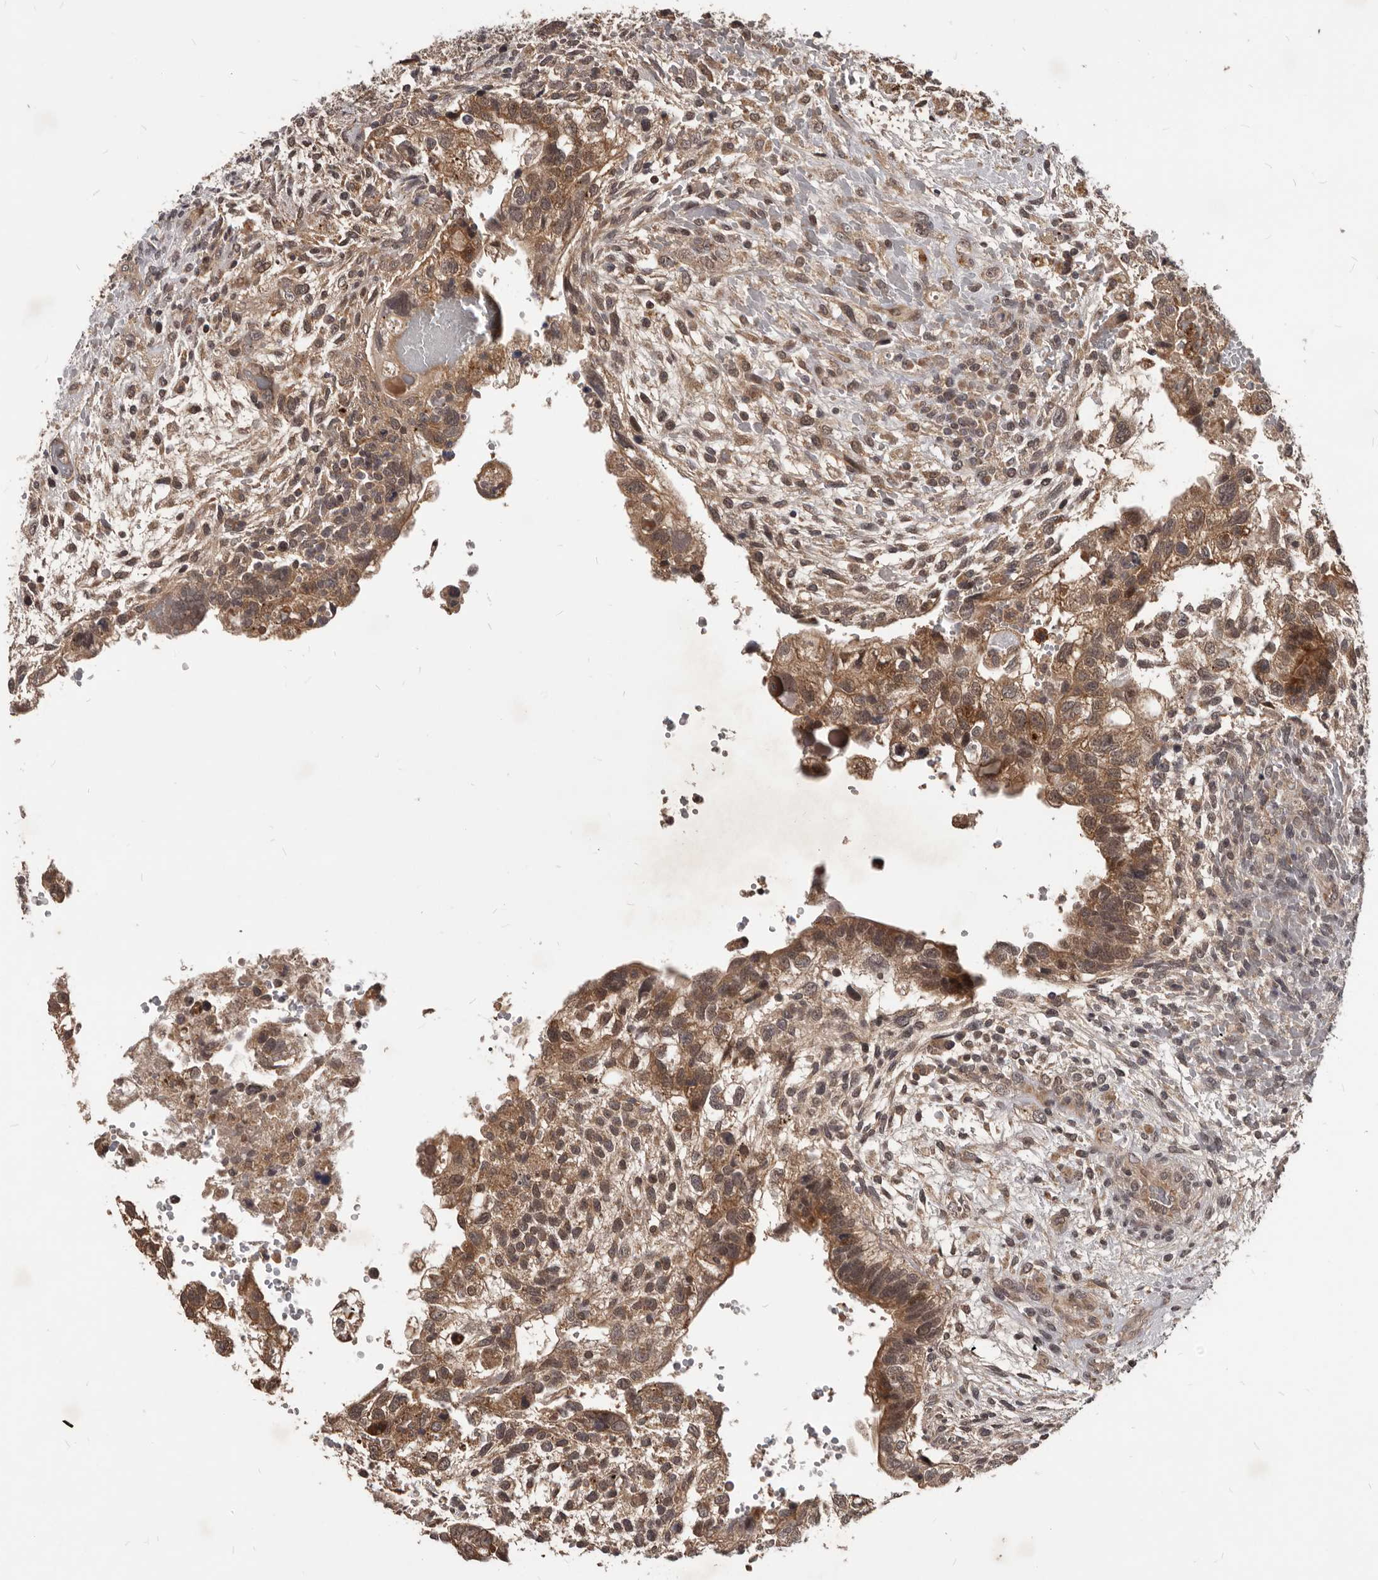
{"staining": {"intensity": "moderate", "quantity": ">75%", "location": "cytoplasmic/membranous,nuclear"}, "tissue": "testis cancer", "cell_type": "Tumor cells", "image_type": "cancer", "snomed": [{"axis": "morphology", "description": "Carcinoma, Embryonal, NOS"}, {"axis": "topography", "description": "Testis"}], "caption": "Protein positivity by IHC displays moderate cytoplasmic/membranous and nuclear expression in about >75% of tumor cells in testis cancer.", "gene": "GABPB2", "patient": {"sex": "male", "age": 37}}